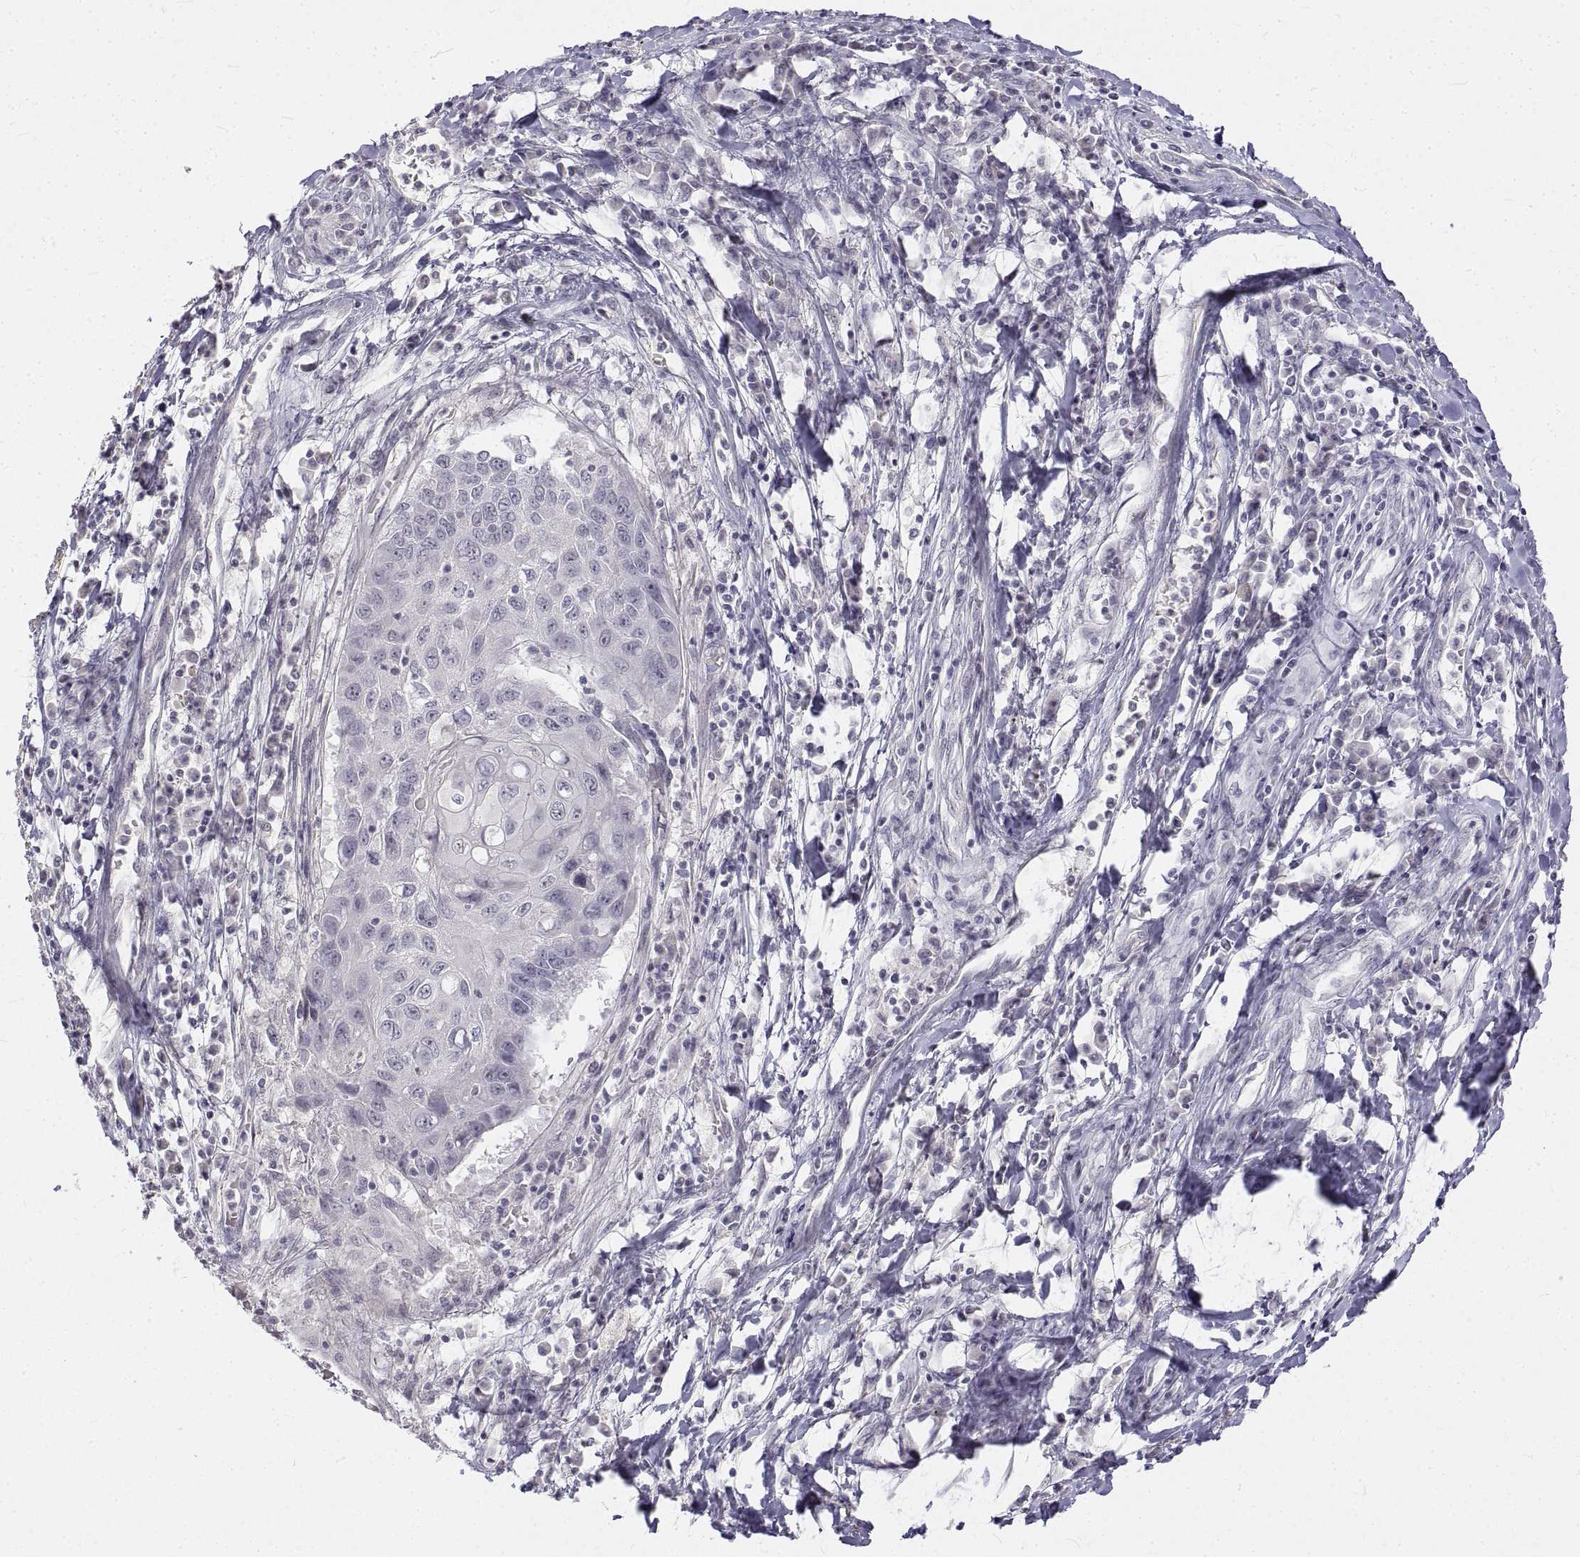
{"staining": {"intensity": "negative", "quantity": "none", "location": "none"}, "tissue": "lung cancer", "cell_type": "Tumor cells", "image_type": "cancer", "snomed": [{"axis": "morphology", "description": "Squamous cell carcinoma, NOS"}, {"axis": "topography", "description": "Lung"}], "caption": "An image of human squamous cell carcinoma (lung) is negative for staining in tumor cells.", "gene": "ANO2", "patient": {"sex": "male", "age": 73}}